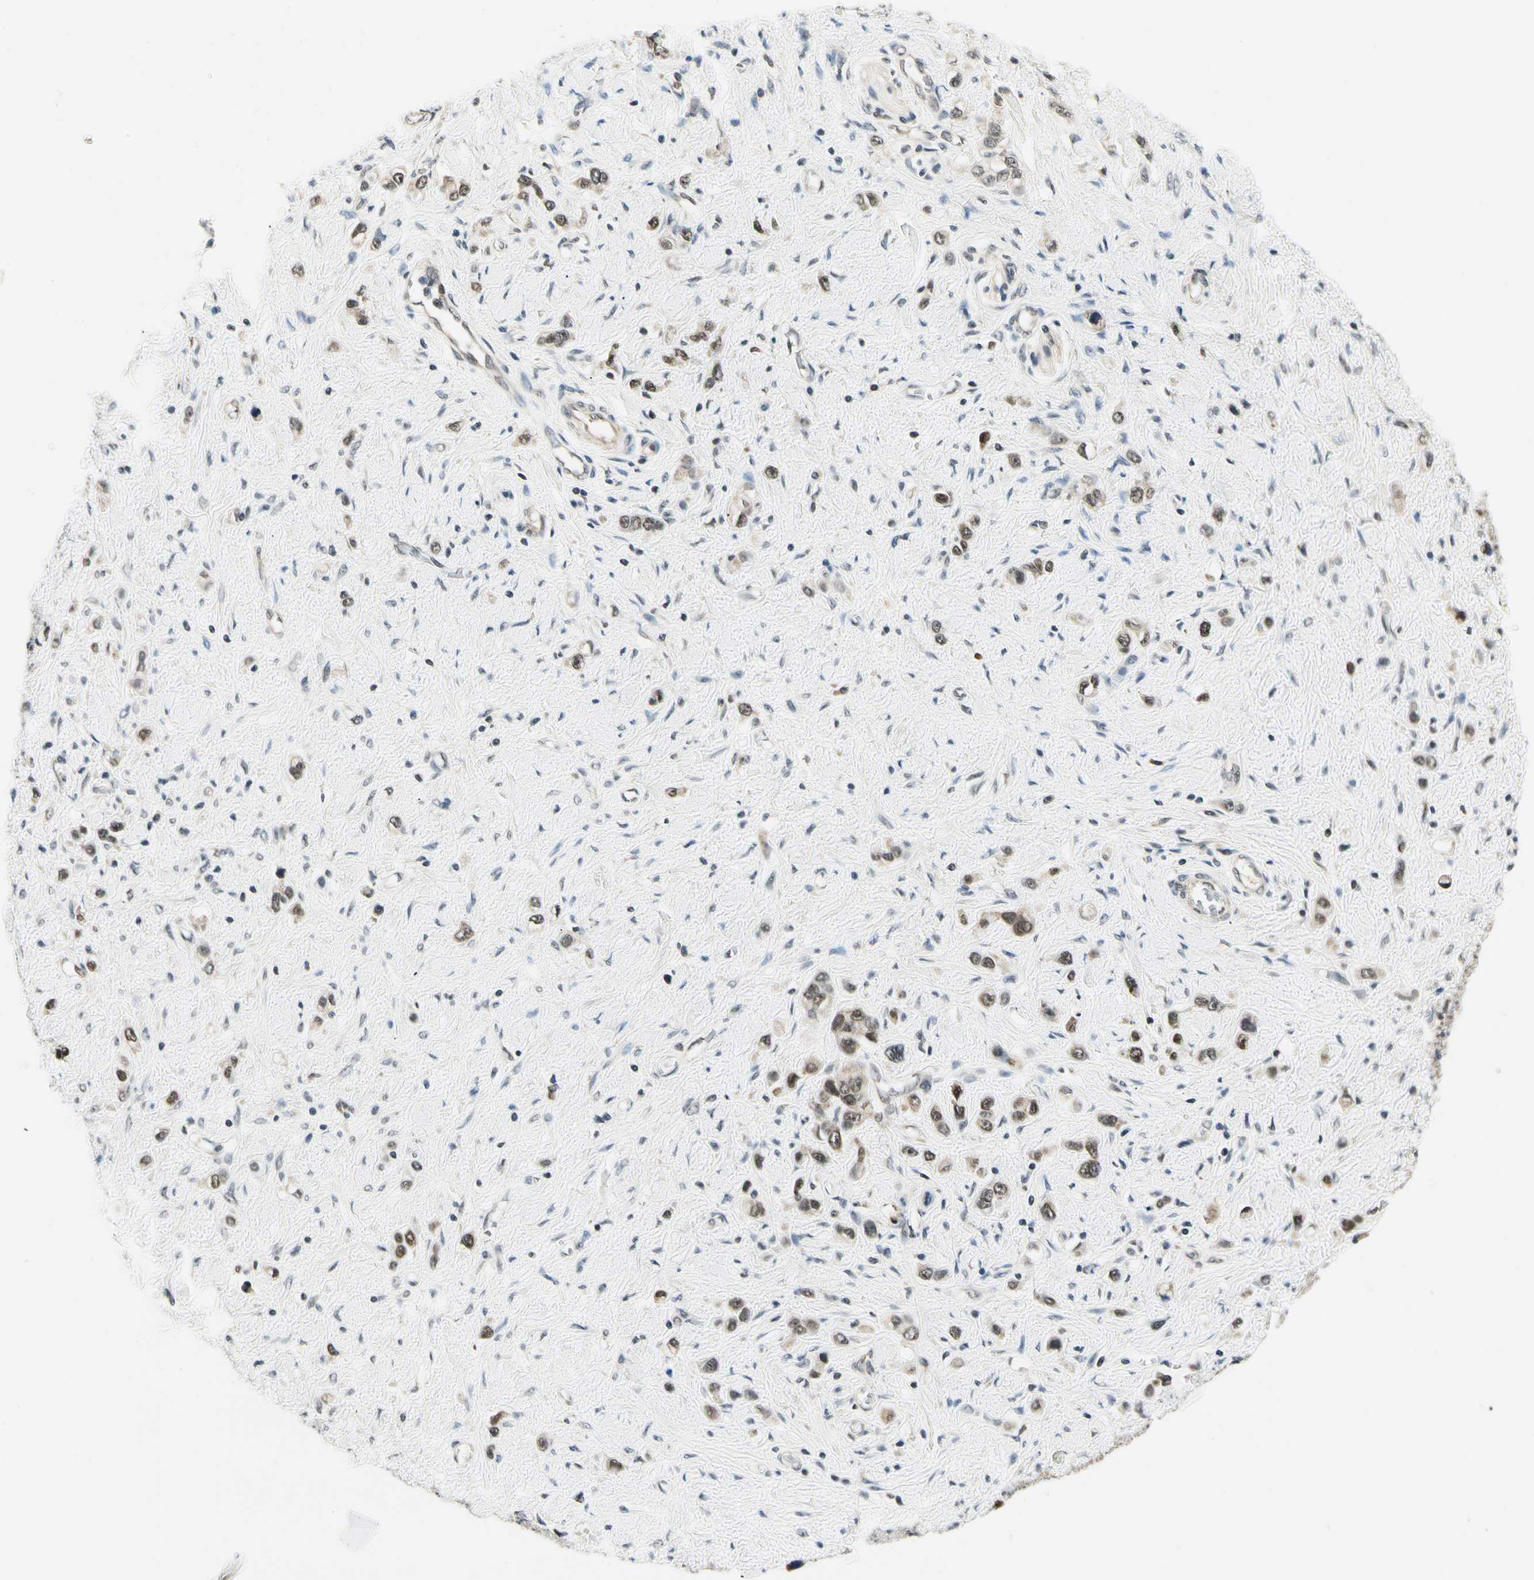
{"staining": {"intensity": "moderate", "quantity": "25%-75%", "location": "cytoplasmic/membranous"}, "tissue": "stomach cancer", "cell_type": "Tumor cells", "image_type": "cancer", "snomed": [{"axis": "morphology", "description": "Normal tissue, NOS"}, {"axis": "morphology", "description": "Adenocarcinoma, NOS"}, {"axis": "topography", "description": "Stomach, upper"}, {"axis": "topography", "description": "Stomach"}], "caption": "Moderate cytoplasmic/membranous expression for a protein is appreciated in about 25%-75% of tumor cells of stomach cancer (adenocarcinoma) using immunohistochemistry (IHC).", "gene": "PDK2", "patient": {"sex": "female", "age": 65}}